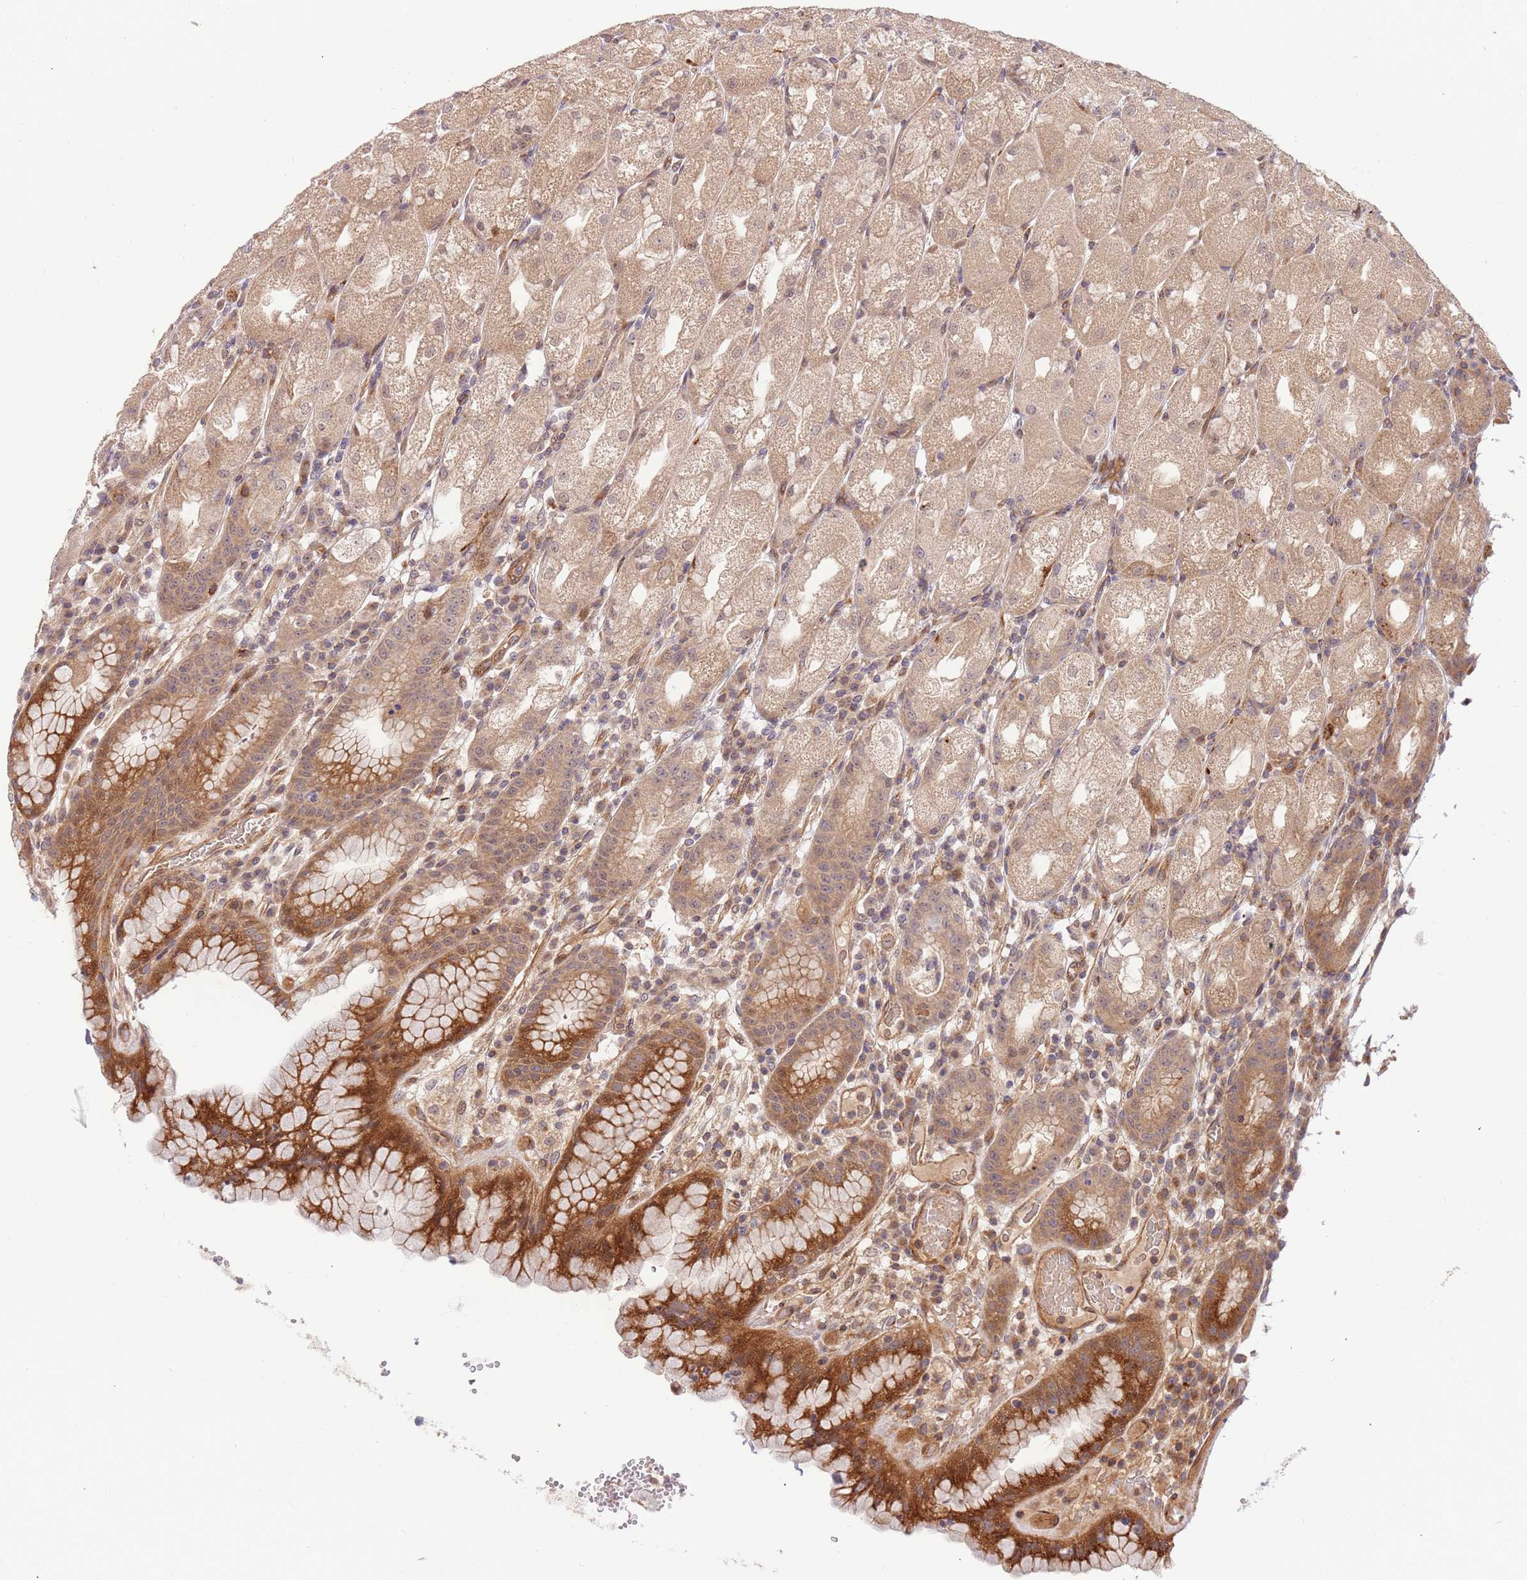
{"staining": {"intensity": "strong", "quantity": "25%-75%", "location": "cytoplasmic/membranous"}, "tissue": "stomach", "cell_type": "Glandular cells", "image_type": "normal", "snomed": [{"axis": "morphology", "description": "Normal tissue, NOS"}, {"axis": "topography", "description": "Stomach, upper"}], "caption": "The immunohistochemical stain highlights strong cytoplasmic/membranous expression in glandular cells of benign stomach. (IHC, brightfield microscopy, high magnification).", "gene": "HAUS3", "patient": {"sex": "male", "age": 52}}